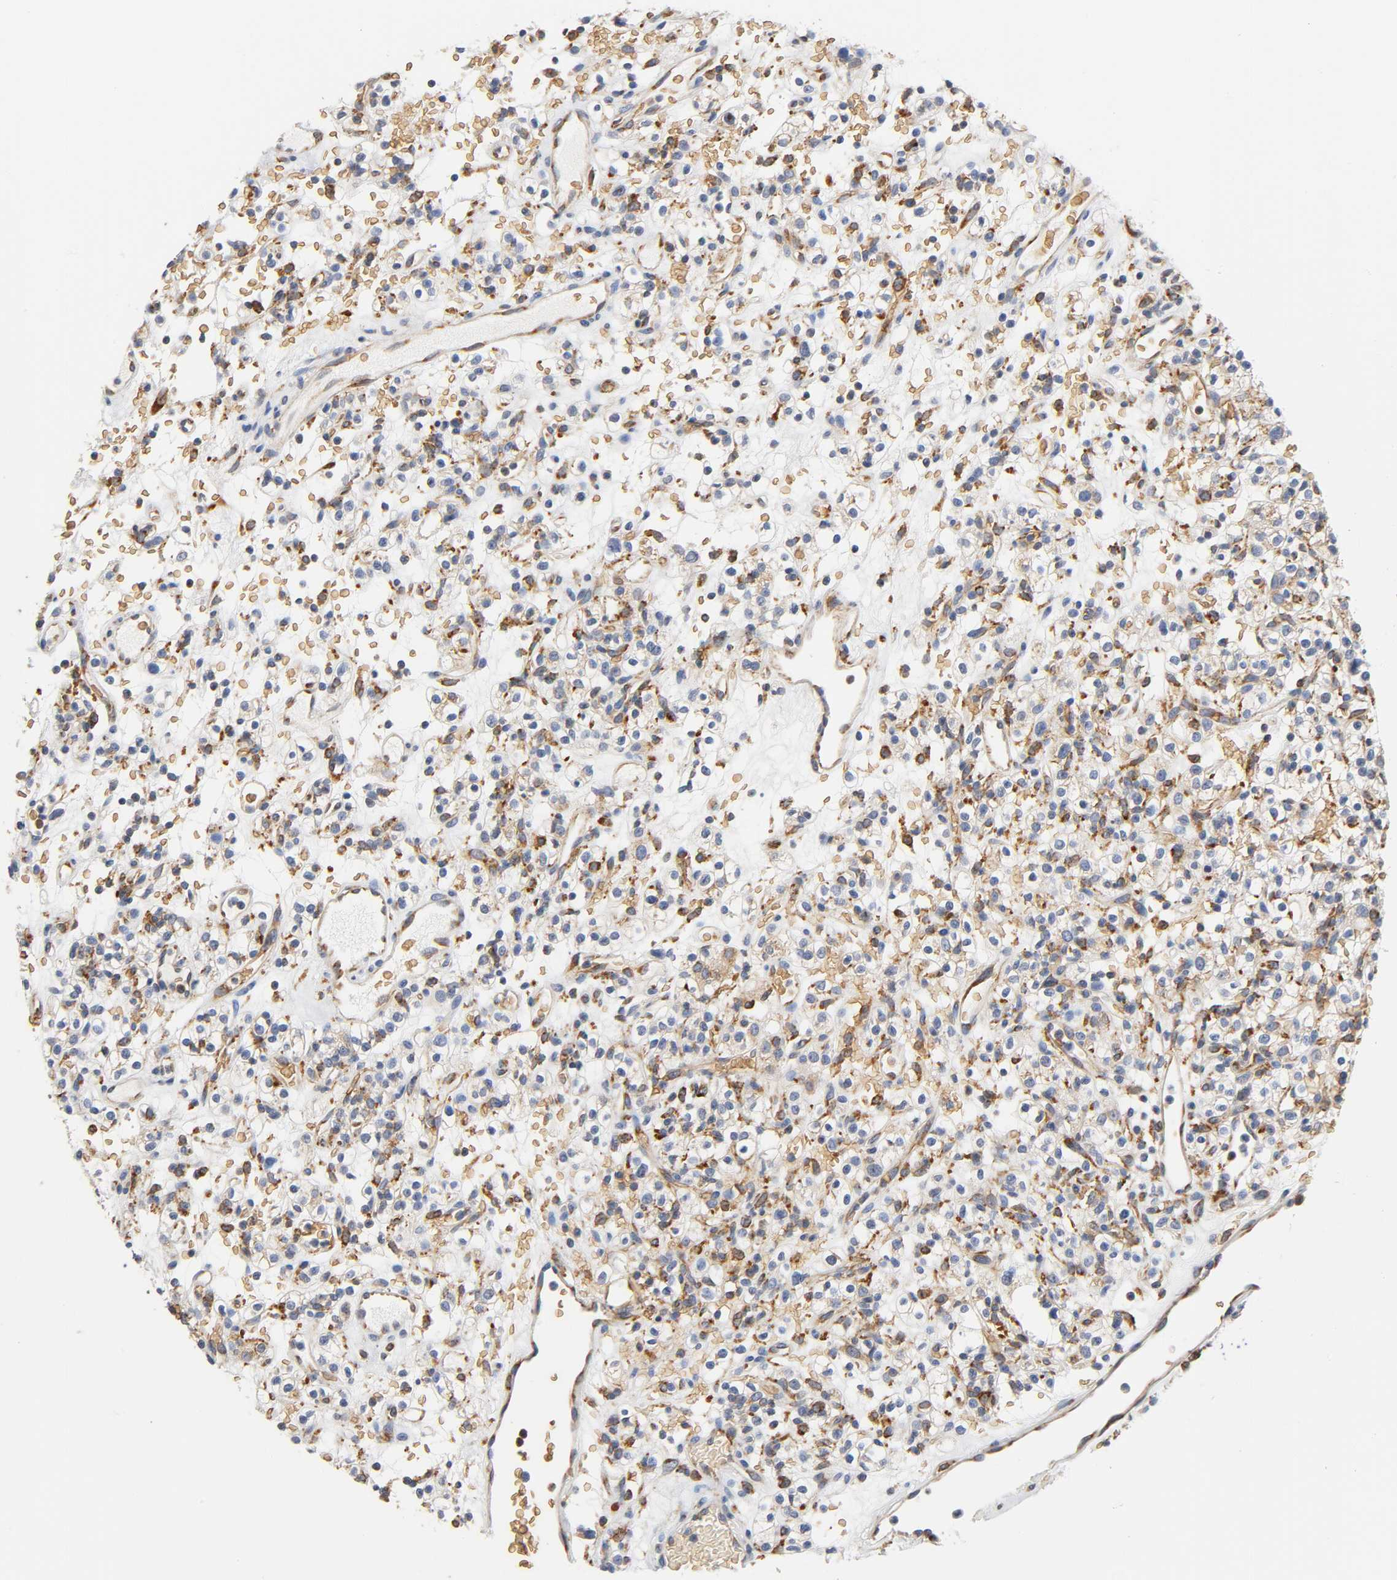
{"staining": {"intensity": "weak", "quantity": "<25%", "location": "cytoplasmic/membranous"}, "tissue": "renal cancer", "cell_type": "Tumor cells", "image_type": "cancer", "snomed": [{"axis": "morphology", "description": "Normal tissue, NOS"}, {"axis": "morphology", "description": "Adenocarcinoma, NOS"}, {"axis": "topography", "description": "Kidney"}], "caption": "This histopathology image is of renal adenocarcinoma stained with immunohistochemistry (IHC) to label a protein in brown with the nuclei are counter-stained blue. There is no positivity in tumor cells.", "gene": "UCKL1", "patient": {"sex": "female", "age": 72}}